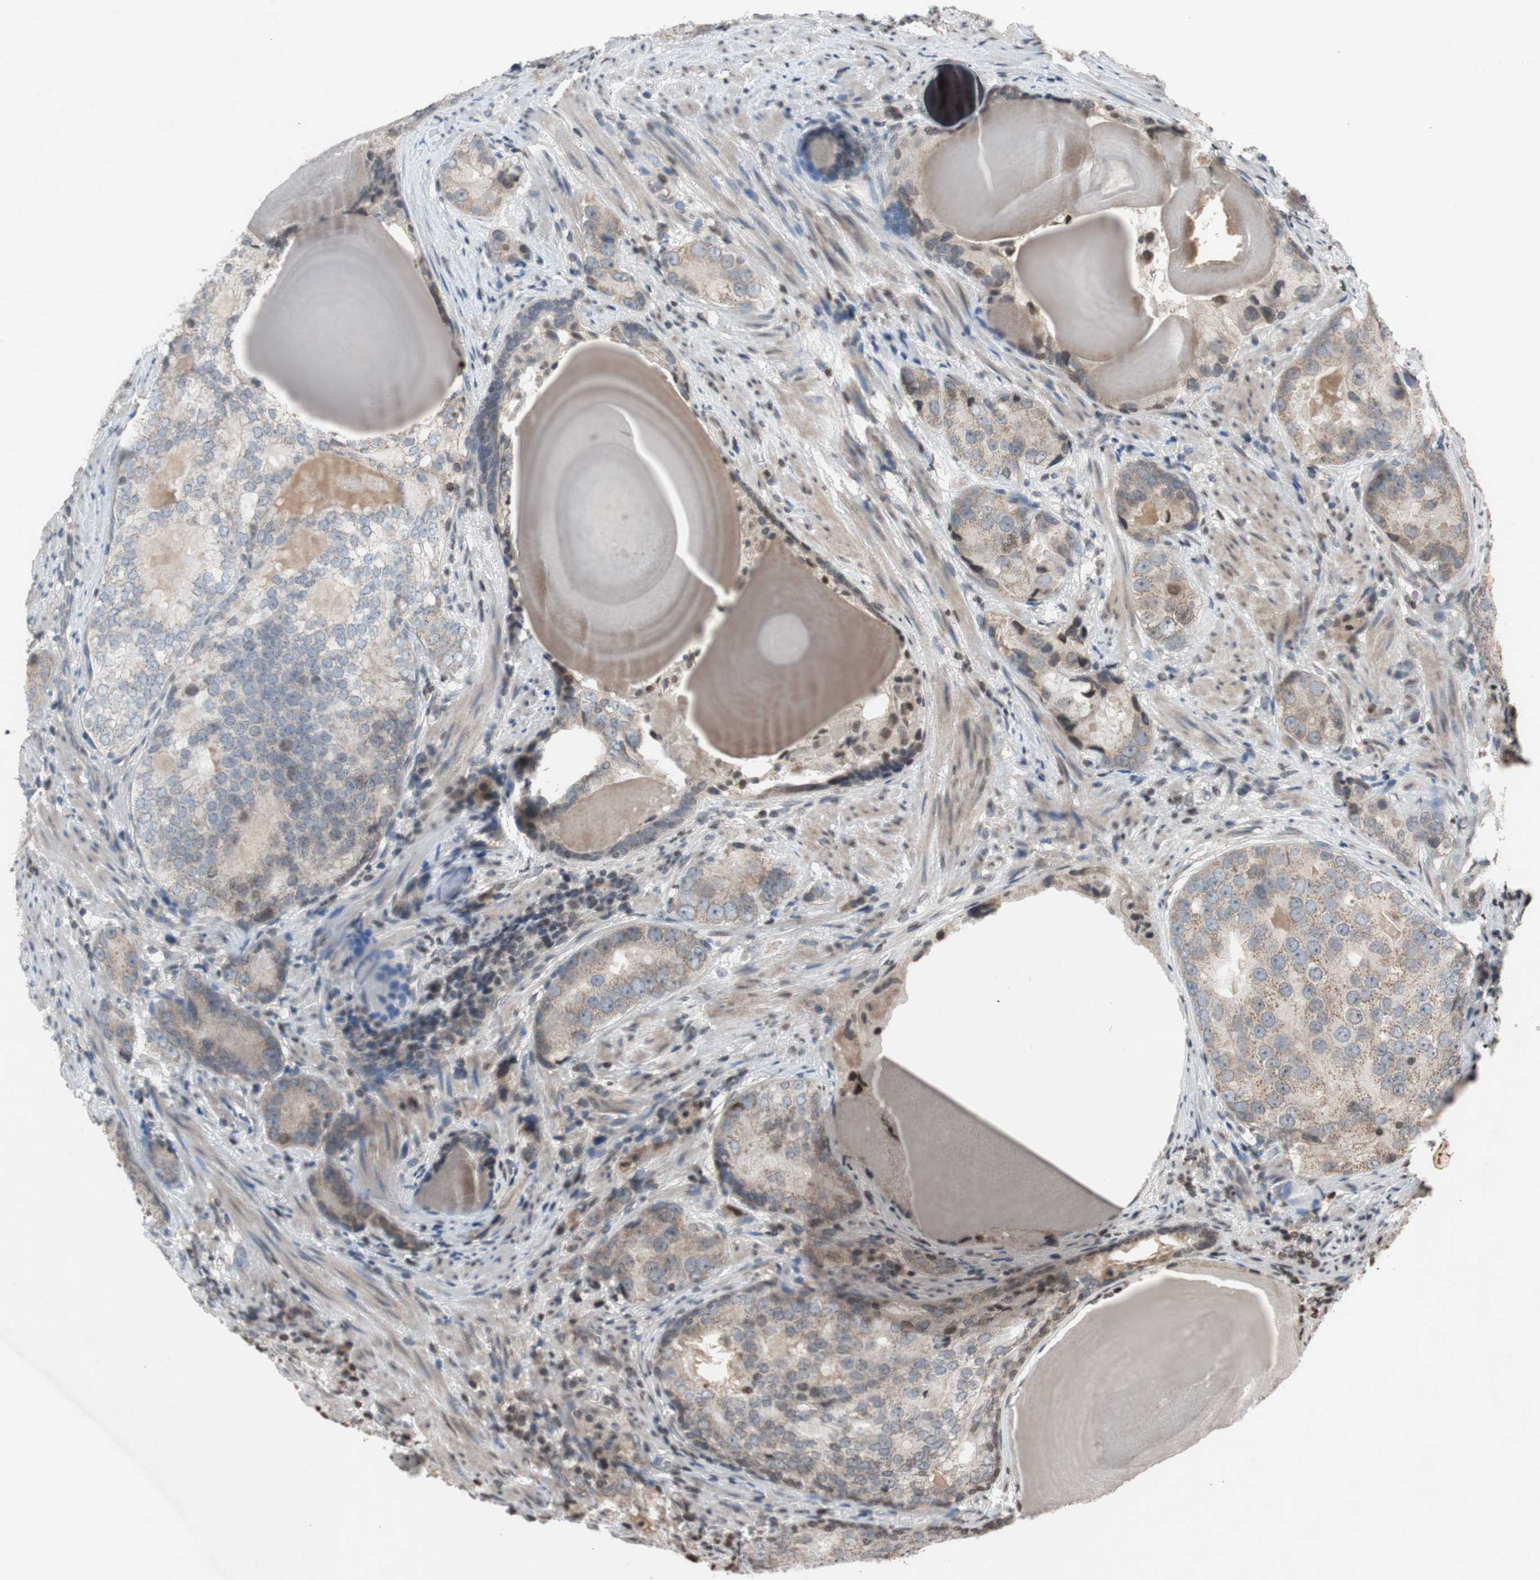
{"staining": {"intensity": "weak", "quantity": ">75%", "location": "cytoplasmic/membranous"}, "tissue": "prostate cancer", "cell_type": "Tumor cells", "image_type": "cancer", "snomed": [{"axis": "morphology", "description": "Adenocarcinoma, High grade"}, {"axis": "topography", "description": "Prostate"}], "caption": "The image displays a brown stain indicating the presence of a protein in the cytoplasmic/membranous of tumor cells in prostate cancer.", "gene": "MCM6", "patient": {"sex": "male", "age": 66}}